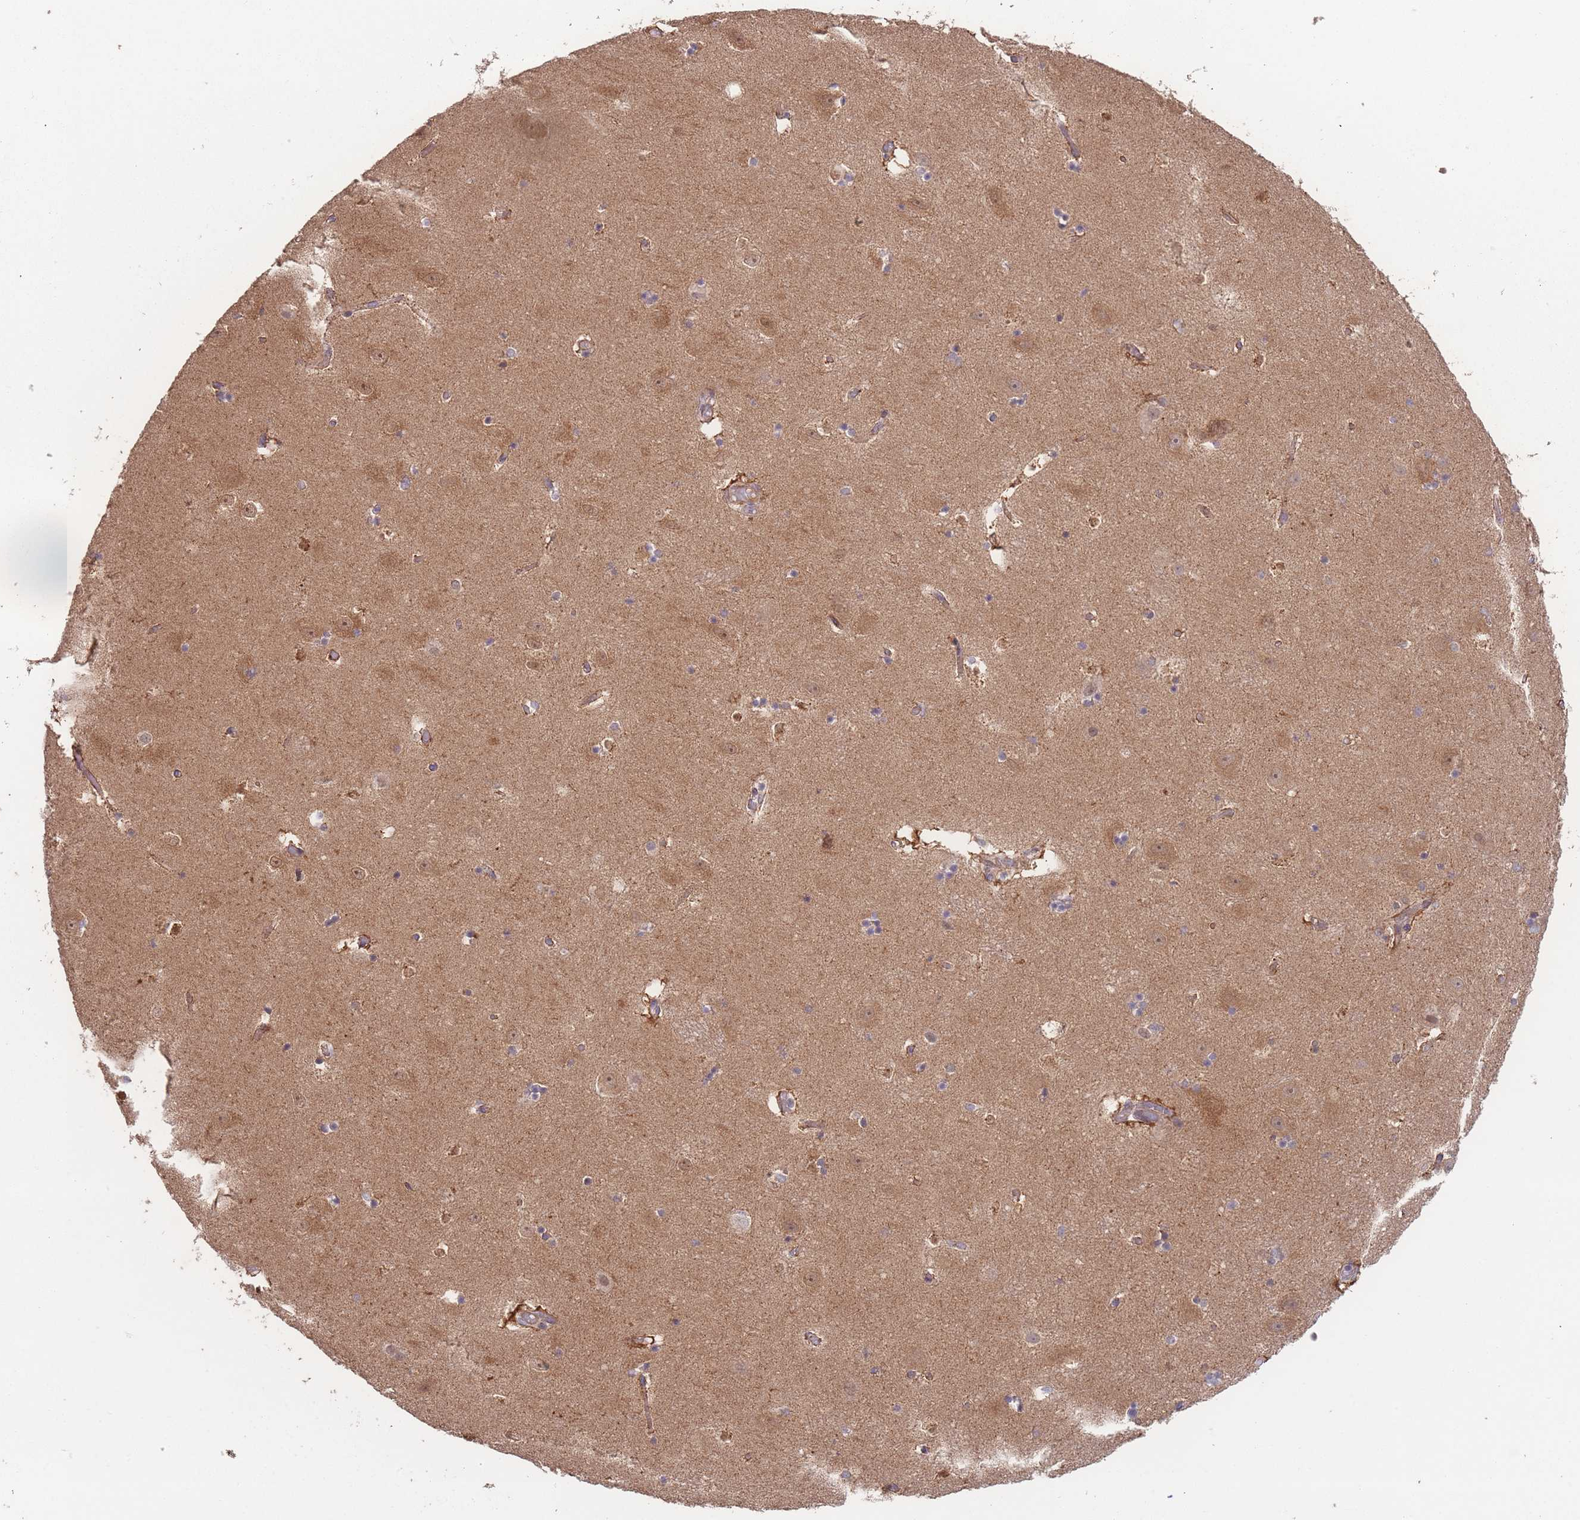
{"staining": {"intensity": "negative", "quantity": "none", "location": "none"}, "tissue": "hippocampus", "cell_type": "Glial cells", "image_type": "normal", "snomed": [{"axis": "morphology", "description": "Normal tissue, NOS"}, {"axis": "topography", "description": "Hippocampus"}], "caption": "This is an immunohistochemistry micrograph of unremarkable hippocampus. There is no staining in glial cells.", "gene": "PXMP4", "patient": {"sex": "female", "age": 52}}